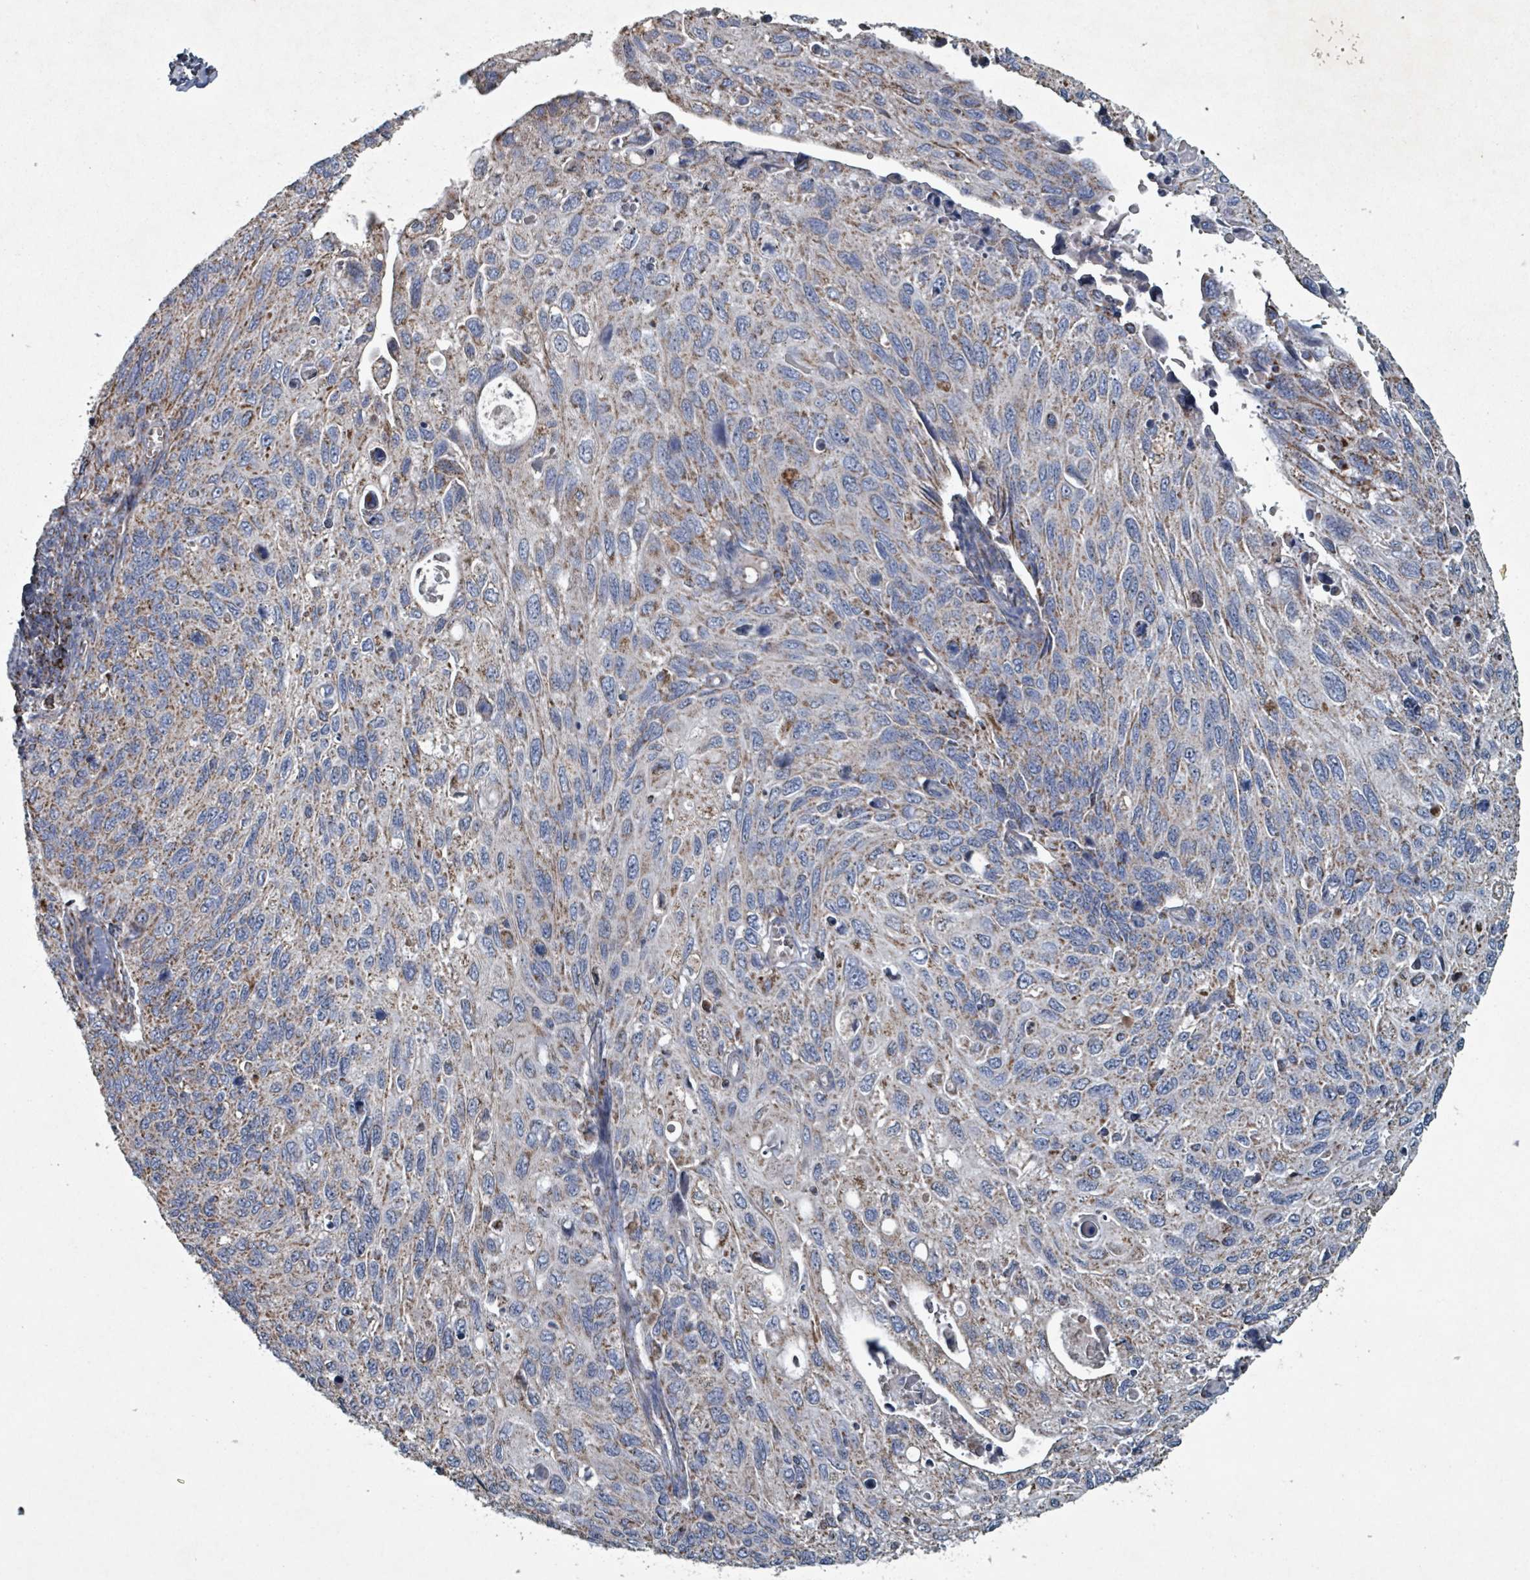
{"staining": {"intensity": "moderate", "quantity": "25%-75%", "location": "cytoplasmic/membranous"}, "tissue": "cervical cancer", "cell_type": "Tumor cells", "image_type": "cancer", "snomed": [{"axis": "morphology", "description": "Squamous cell carcinoma, NOS"}, {"axis": "topography", "description": "Cervix"}], "caption": "Squamous cell carcinoma (cervical) stained with a brown dye exhibits moderate cytoplasmic/membranous positive expression in about 25%-75% of tumor cells.", "gene": "ABHD18", "patient": {"sex": "female", "age": 70}}